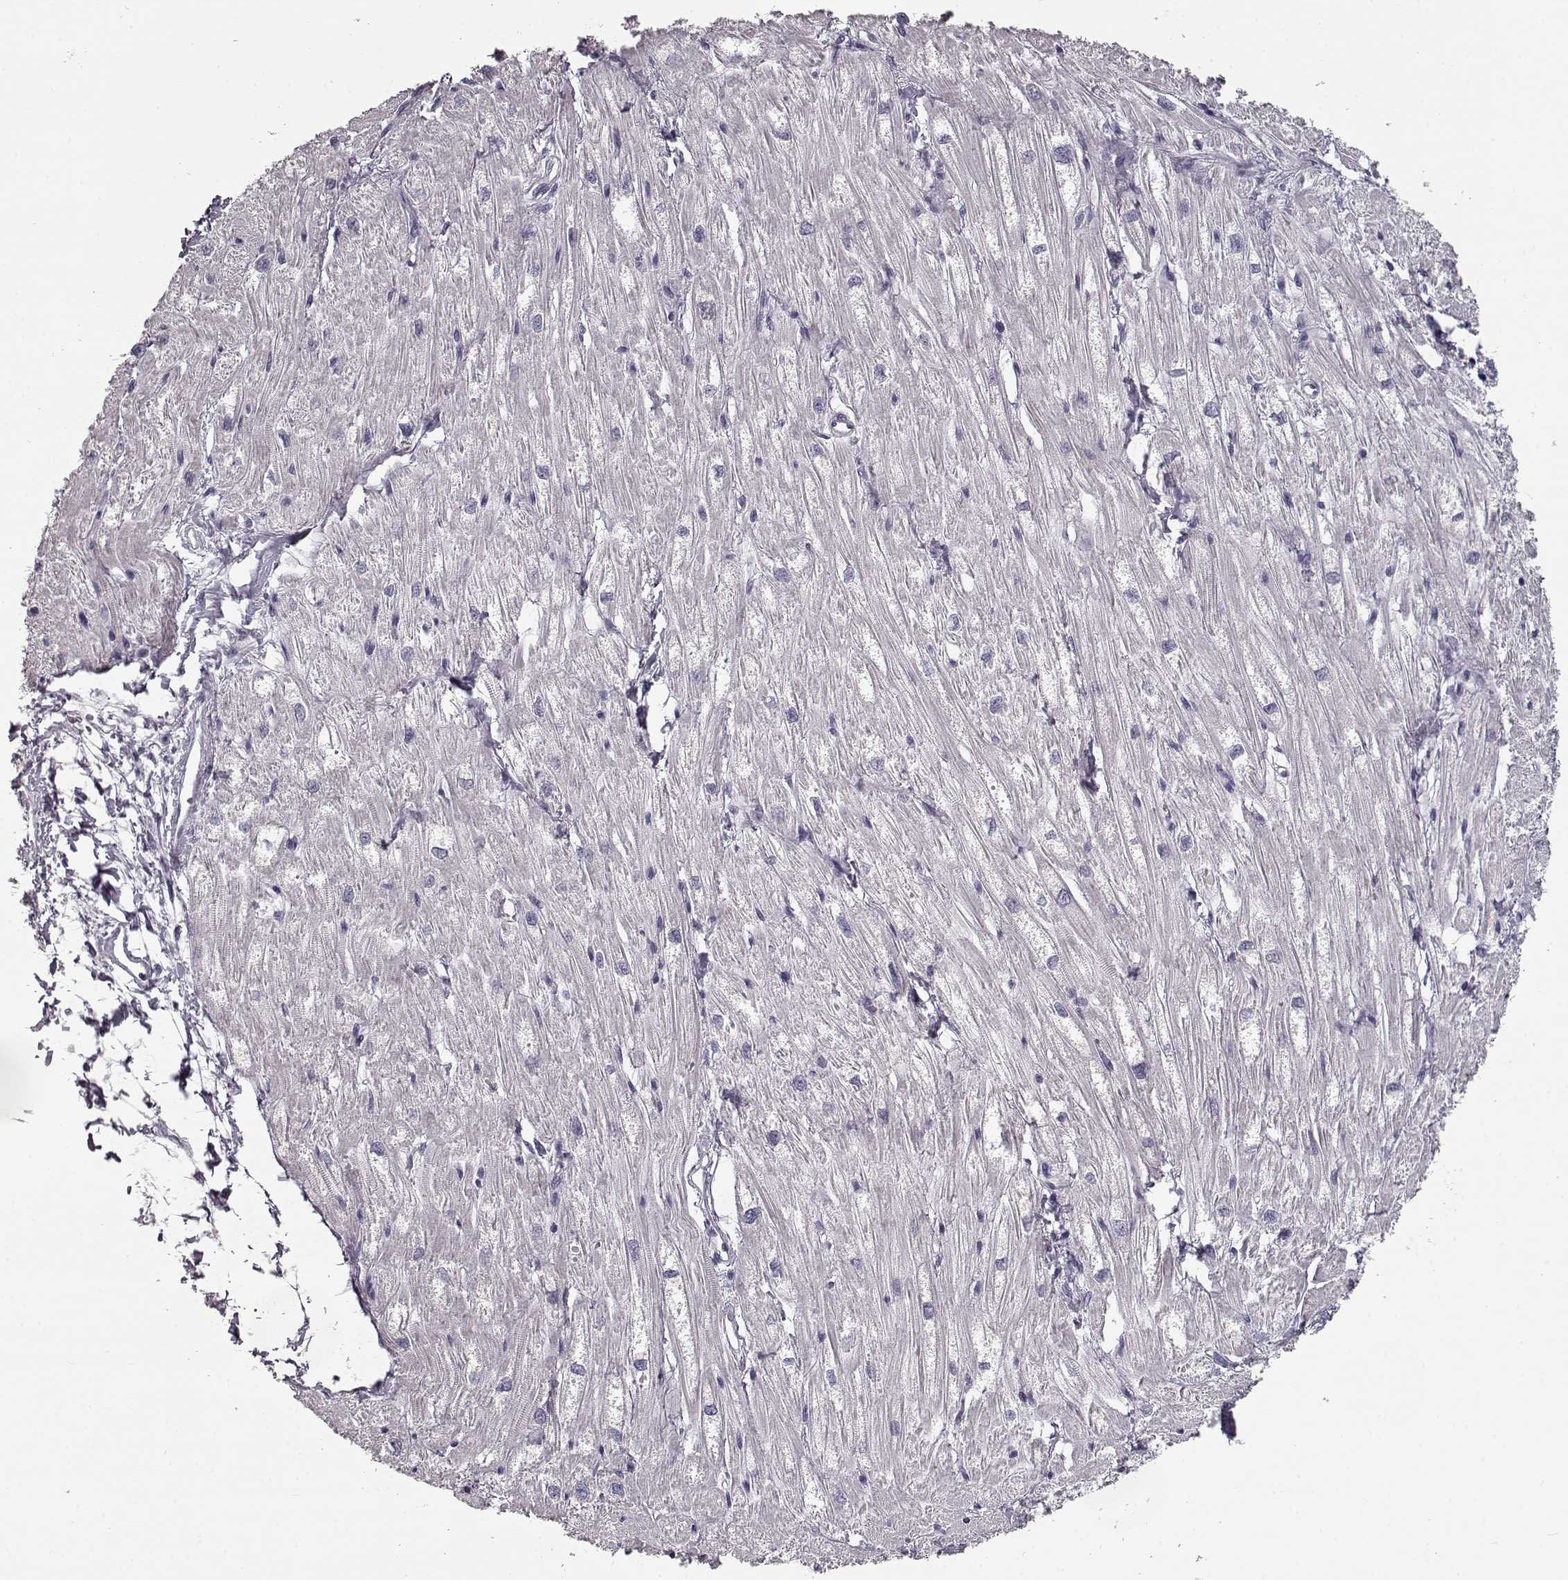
{"staining": {"intensity": "negative", "quantity": "none", "location": "none"}, "tissue": "heart muscle", "cell_type": "Cardiomyocytes", "image_type": "normal", "snomed": [{"axis": "morphology", "description": "Normal tissue, NOS"}, {"axis": "topography", "description": "Heart"}], "caption": "DAB (3,3'-diaminobenzidine) immunohistochemical staining of unremarkable heart muscle displays no significant expression in cardiomyocytes. (Brightfield microscopy of DAB (3,3'-diaminobenzidine) immunohistochemistry at high magnification).", "gene": "SEMG2", "patient": {"sex": "male", "age": 61}}